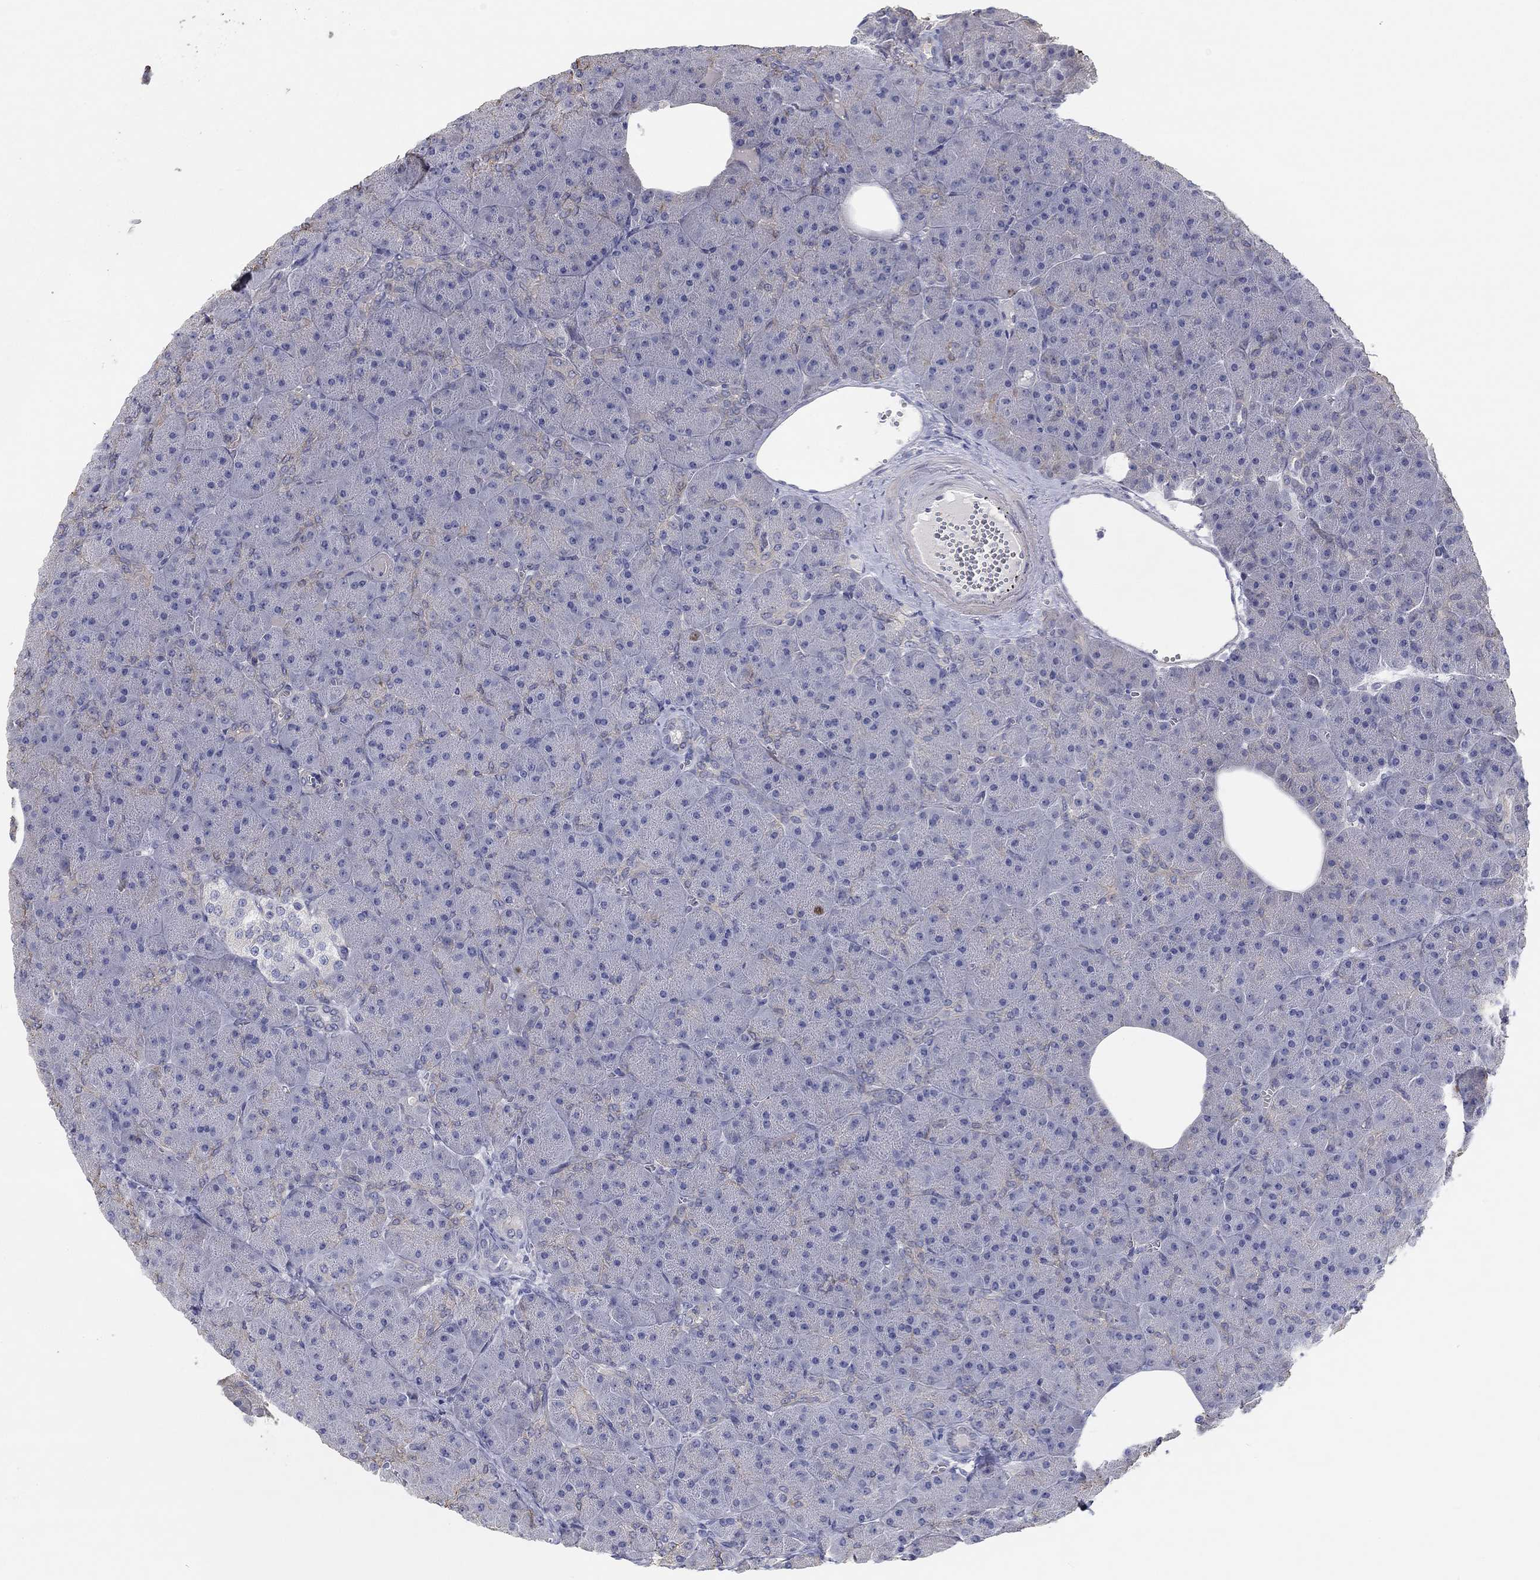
{"staining": {"intensity": "strong", "quantity": "<25%", "location": "nuclear"}, "tissue": "pancreas", "cell_type": "Exocrine glandular cells", "image_type": "normal", "snomed": [{"axis": "morphology", "description": "Normal tissue, NOS"}, {"axis": "topography", "description": "Pancreas"}], "caption": "Strong nuclear positivity for a protein is seen in about <25% of exocrine glandular cells of unremarkable pancreas using immunohistochemistry.", "gene": "PRC1", "patient": {"sex": "male", "age": 61}}